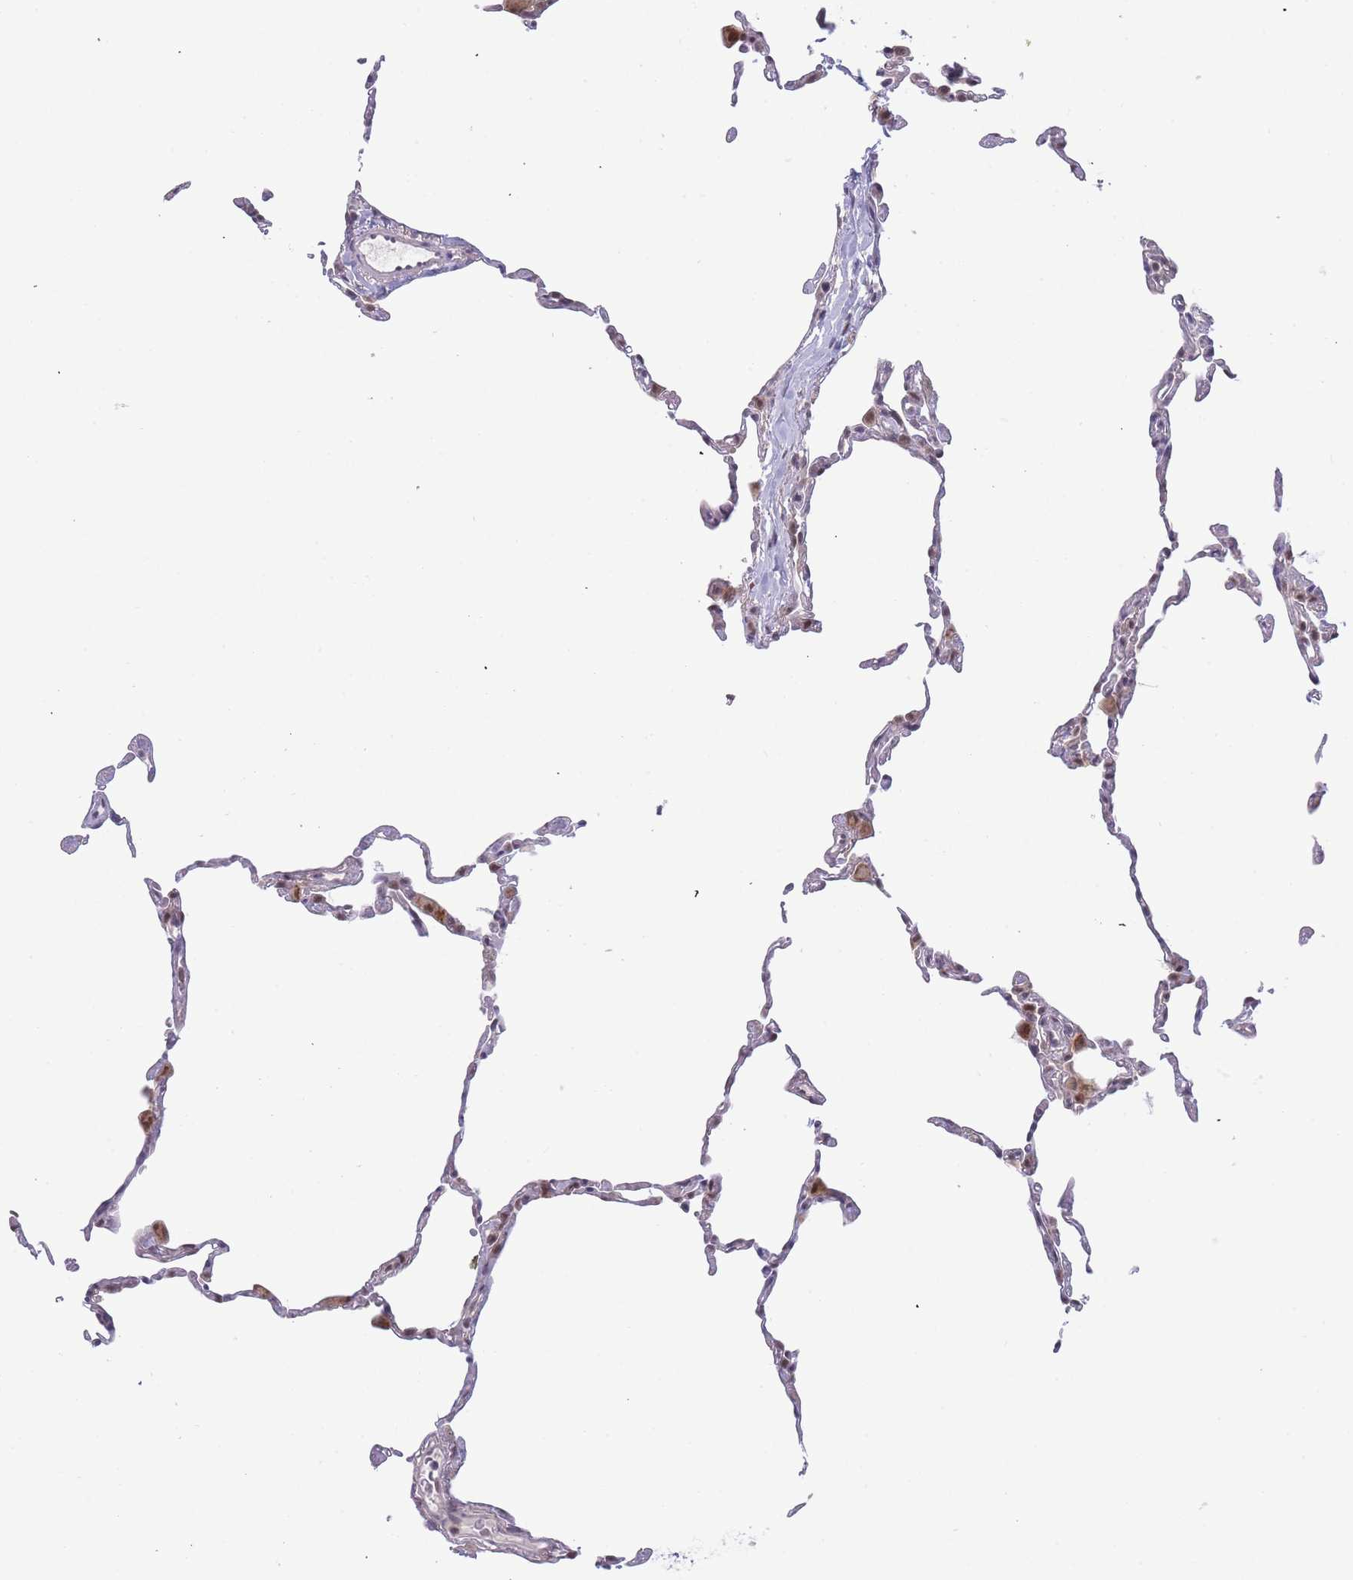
{"staining": {"intensity": "moderate", "quantity": "<25%", "location": "nuclear"}, "tissue": "lung", "cell_type": "Alveolar cells", "image_type": "normal", "snomed": [{"axis": "morphology", "description": "Normal tissue, NOS"}, {"axis": "topography", "description": "Lung"}], "caption": "Immunohistochemistry (IHC) micrograph of unremarkable lung: lung stained using immunohistochemistry (IHC) displays low levels of moderate protein expression localized specifically in the nuclear of alveolar cells, appearing as a nuclear brown color.", "gene": "DEAF1", "patient": {"sex": "female", "age": 57}}